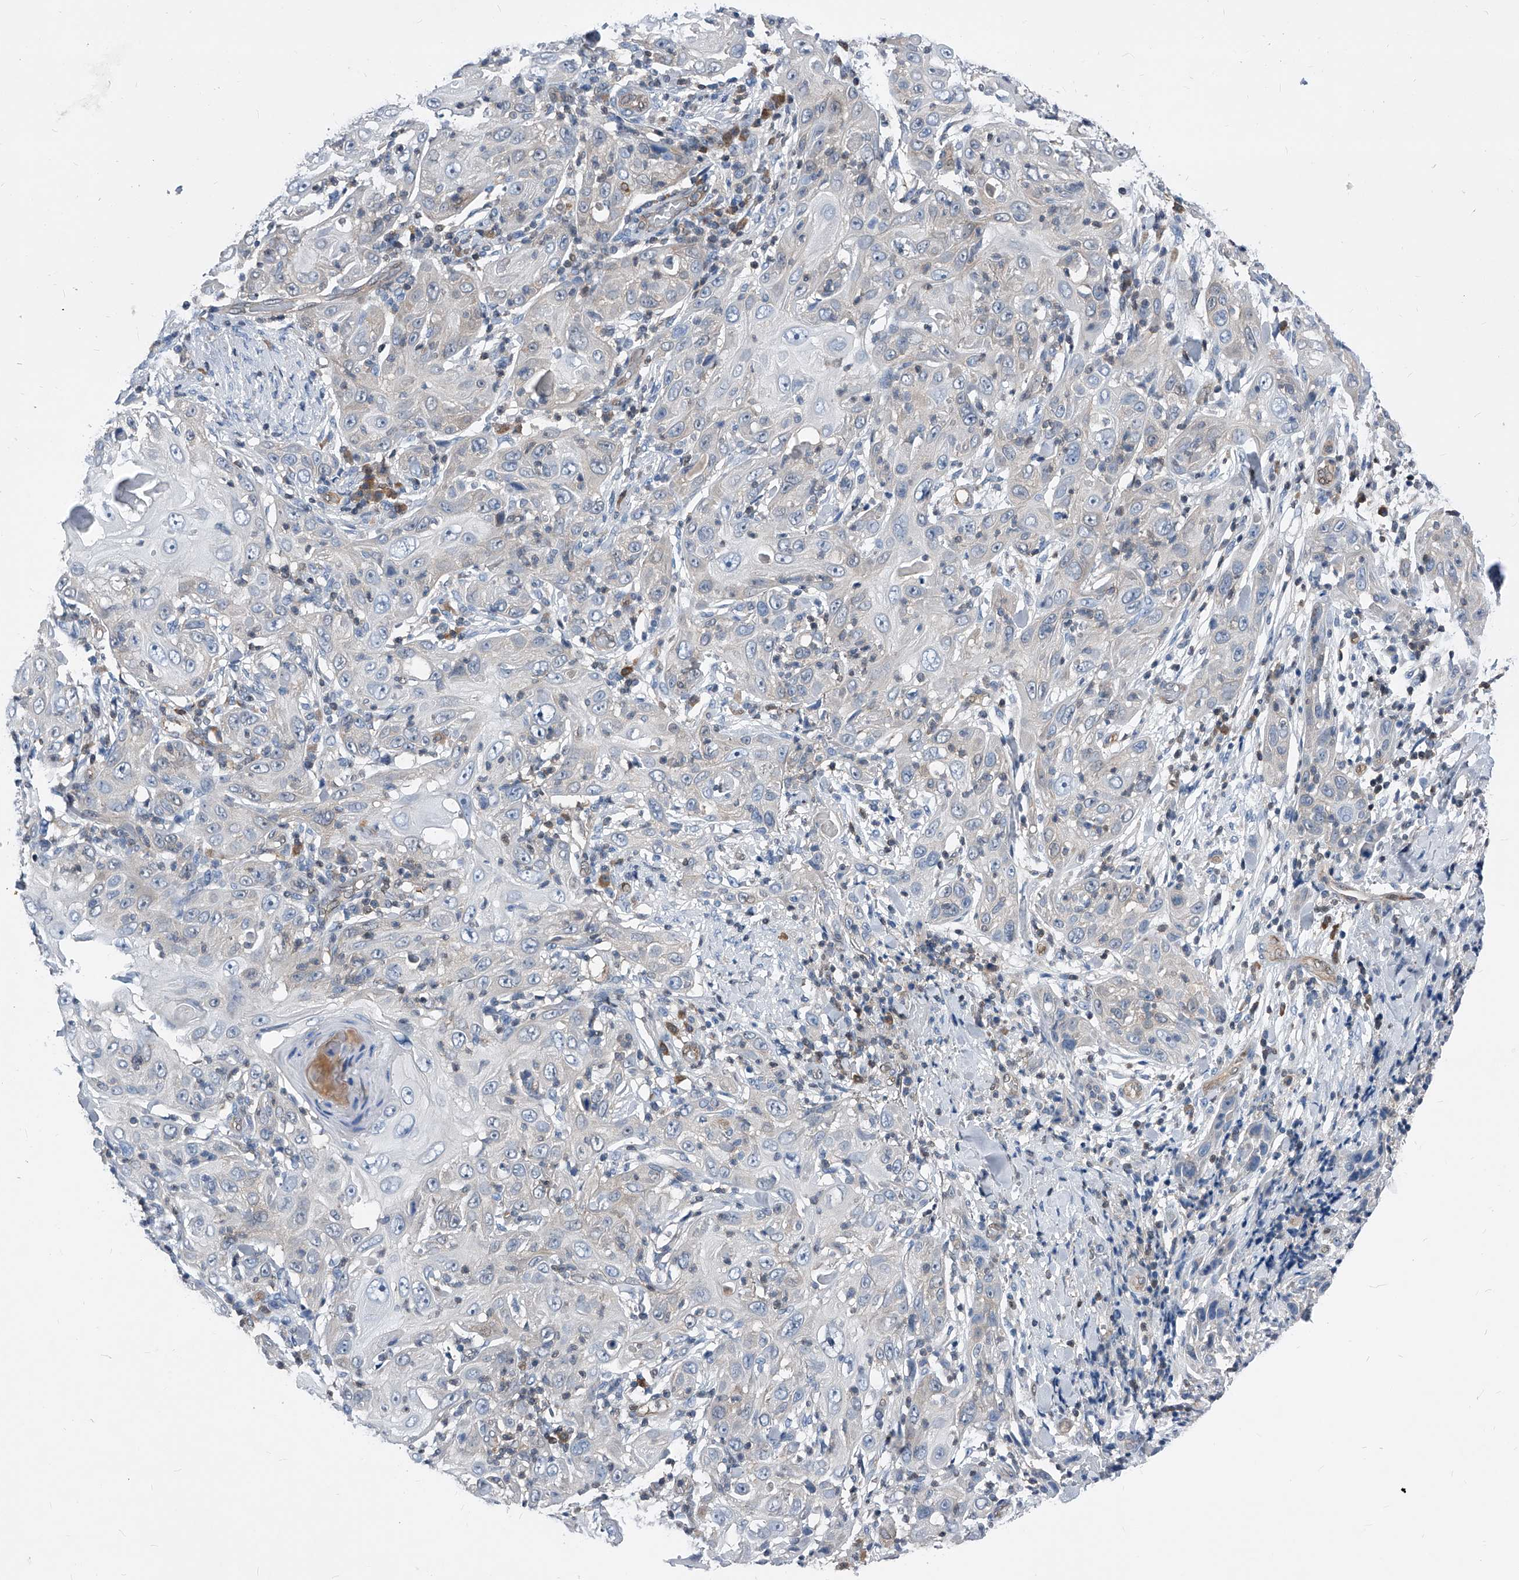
{"staining": {"intensity": "negative", "quantity": "none", "location": "none"}, "tissue": "skin cancer", "cell_type": "Tumor cells", "image_type": "cancer", "snomed": [{"axis": "morphology", "description": "Squamous cell carcinoma, NOS"}, {"axis": "topography", "description": "Skin"}], "caption": "Human skin cancer (squamous cell carcinoma) stained for a protein using IHC shows no staining in tumor cells.", "gene": "MAP2K6", "patient": {"sex": "female", "age": 88}}